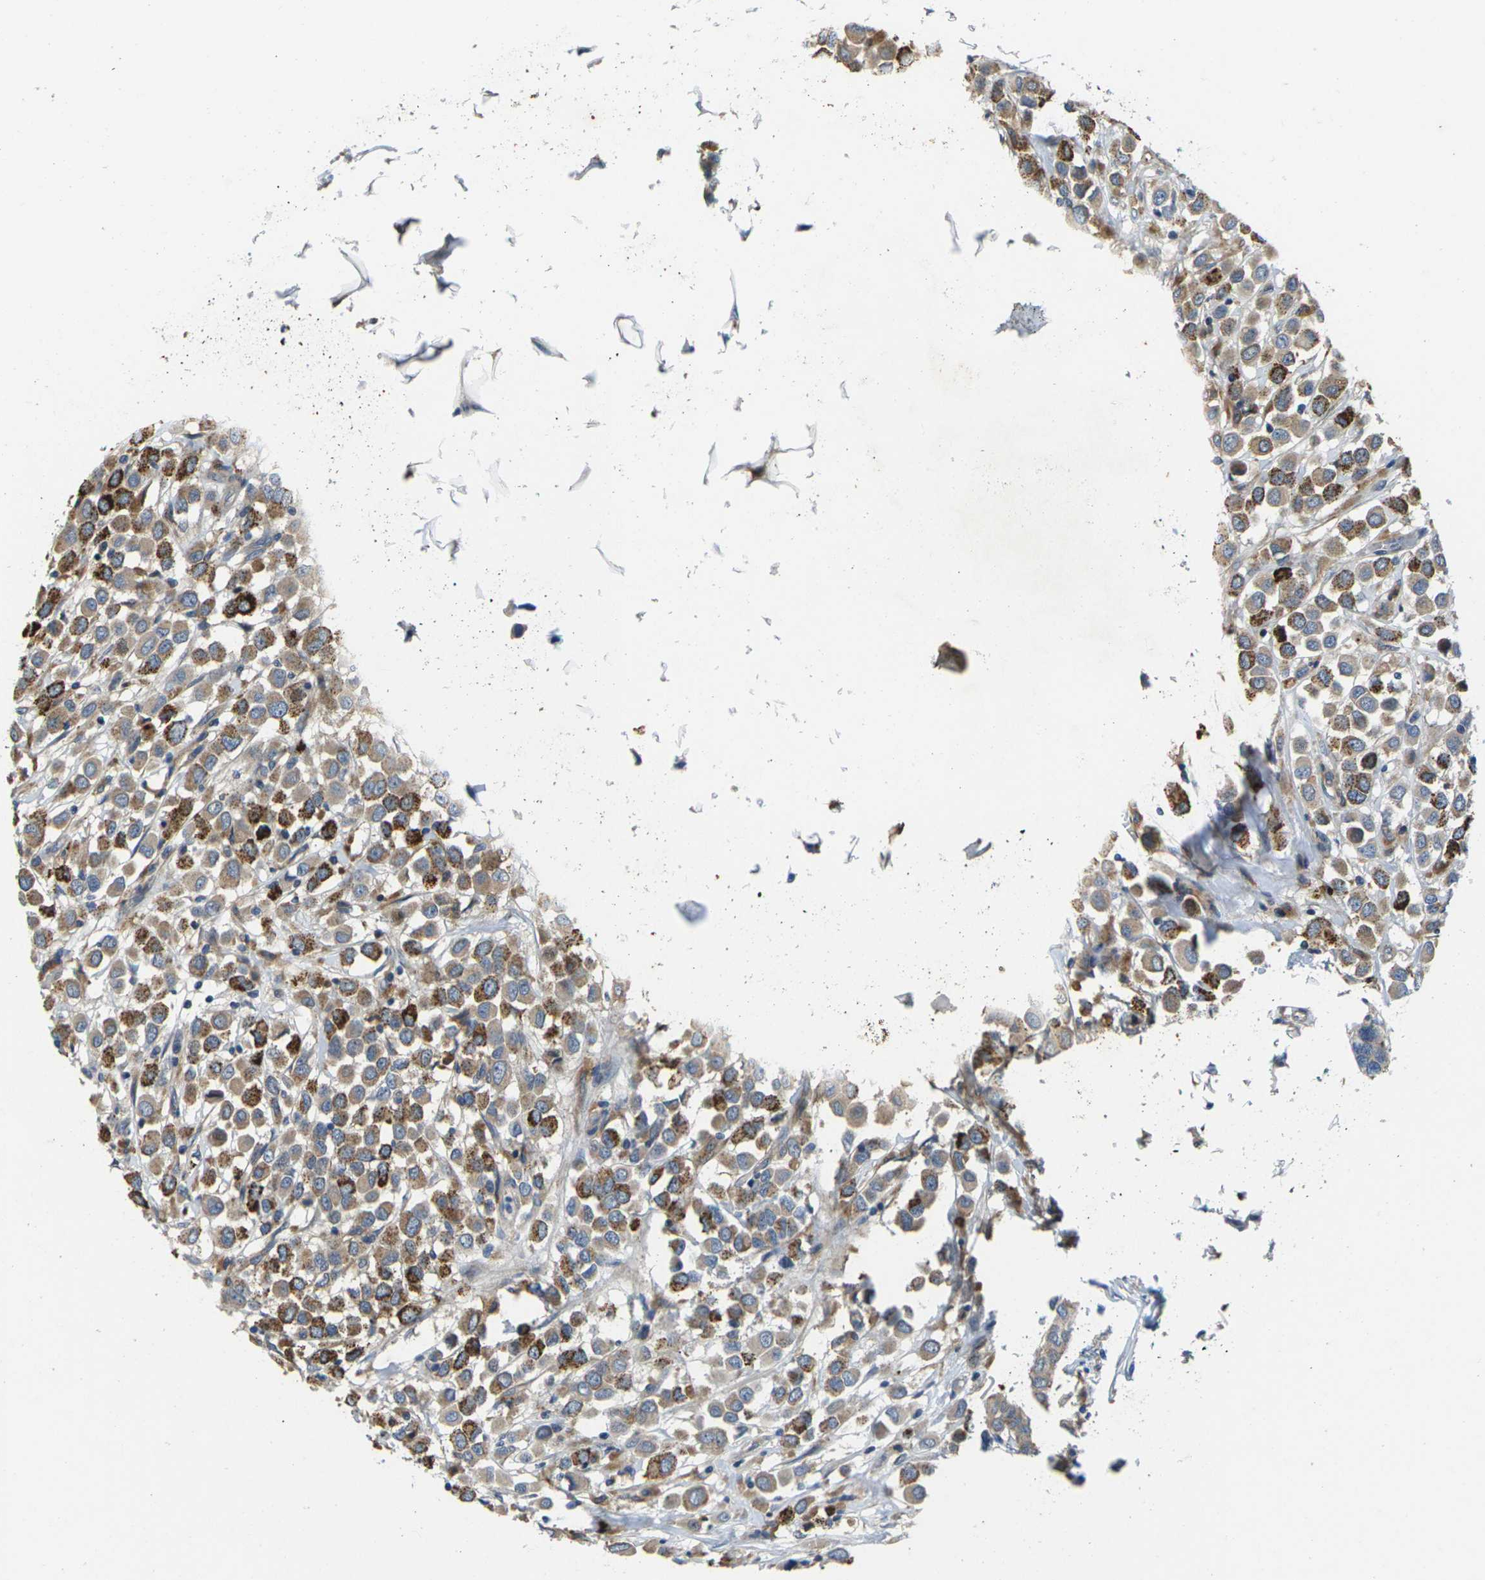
{"staining": {"intensity": "moderate", "quantity": ">75%", "location": "cytoplasmic/membranous"}, "tissue": "breast cancer", "cell_type": "Tumor cells", "image_type": "cancer", "snomed": [{"axis": "morphology", "description": "Duct carcinoma"}, {"axis": "topography", "description": "Breast"}], "caption": "A histopathology image of breast infiltrating ductal carcinoma stained for a protein exhibits moderate cytoplasmic/membranous brown staining in tumor cells.", "gene": "SCNN1A", "patient": {"sex": "female", "age": 61}}